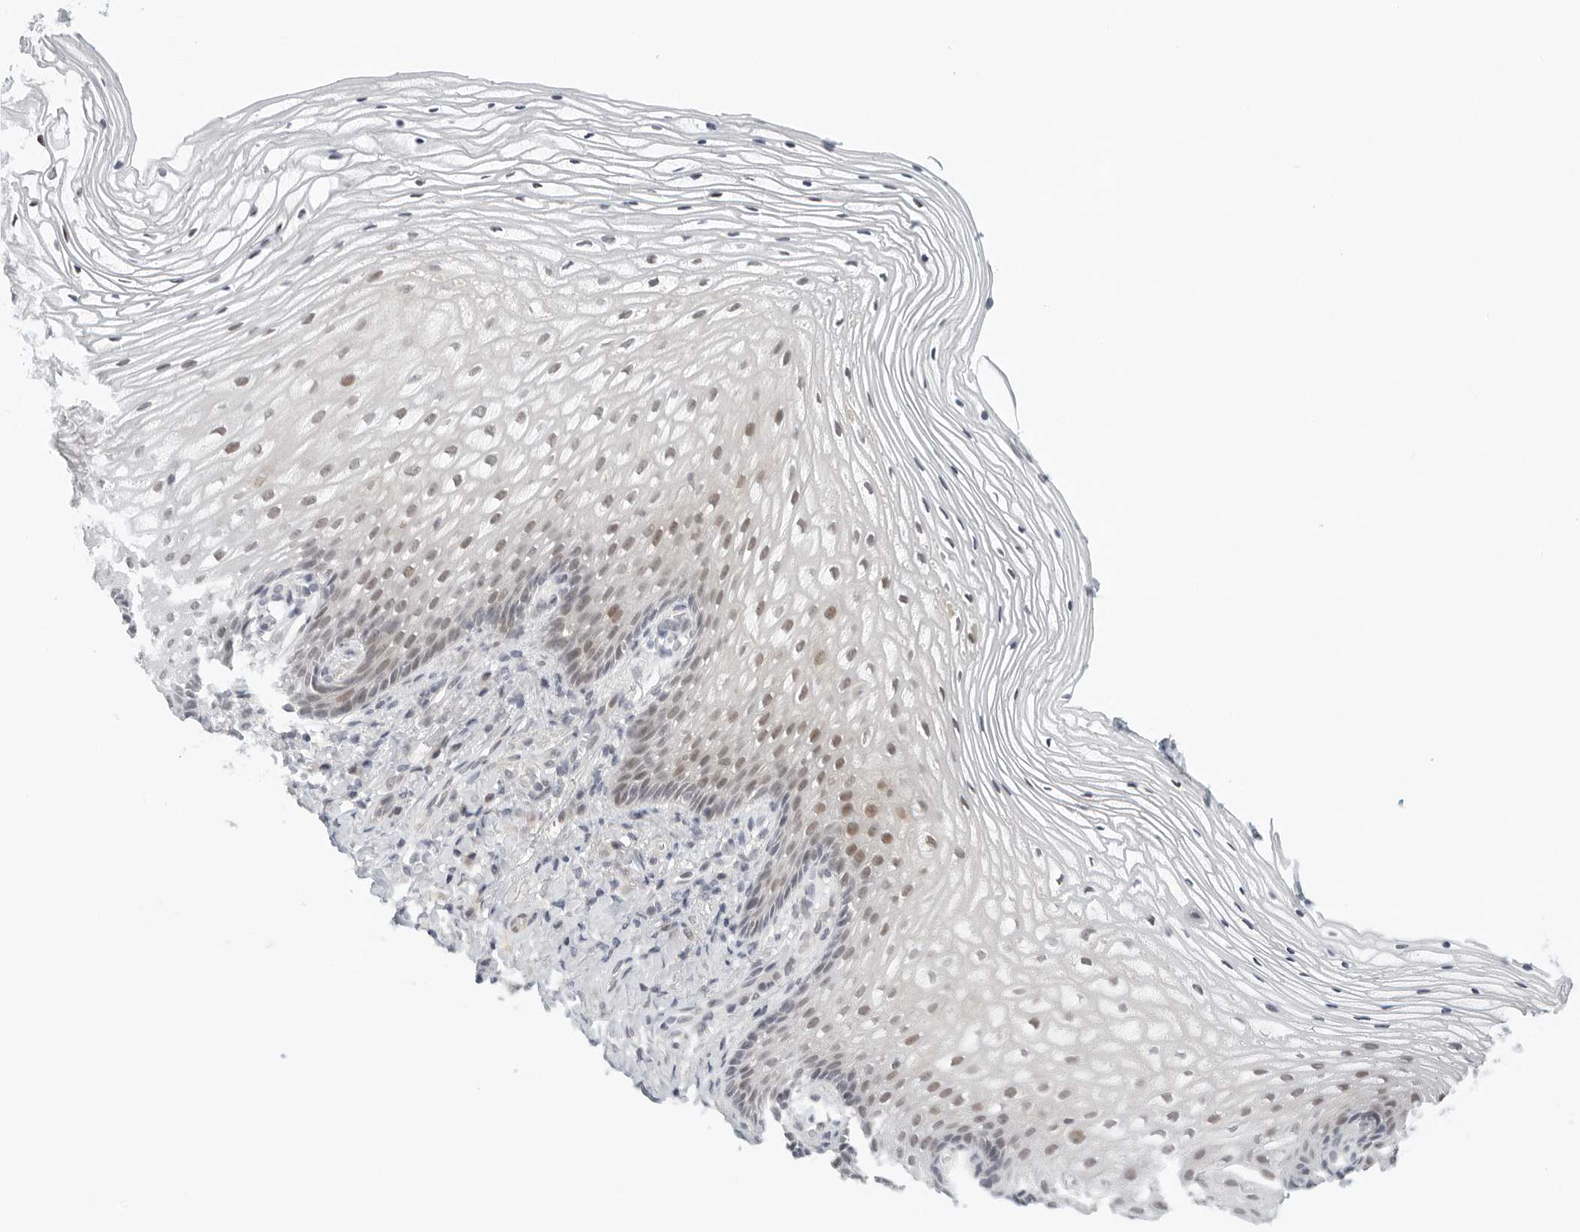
{"staining": {"intensity": "moderate", "quantity": "25%-75%", "location": "nuclear"}, "tissue": "vagina", "cell_type": "Squamous epithelial cells", "image_type": "normal", "snomed": [{"axis": "morphology", "description": "Normal tissue, NOS"}, {"axis": "topography", "description": "Vagina"}], "caption": "Unremarkable vagina demonstrates moderate nuclear expression in approximately 25%-75% of squamous epithelial cells The protein is stained brown, and the nuclei are stained in blue (DAB IHC with brightfield microscopy, high magnification)..", "gene": "TSEN2", "patient": {"sex": "female", "age": 60}}